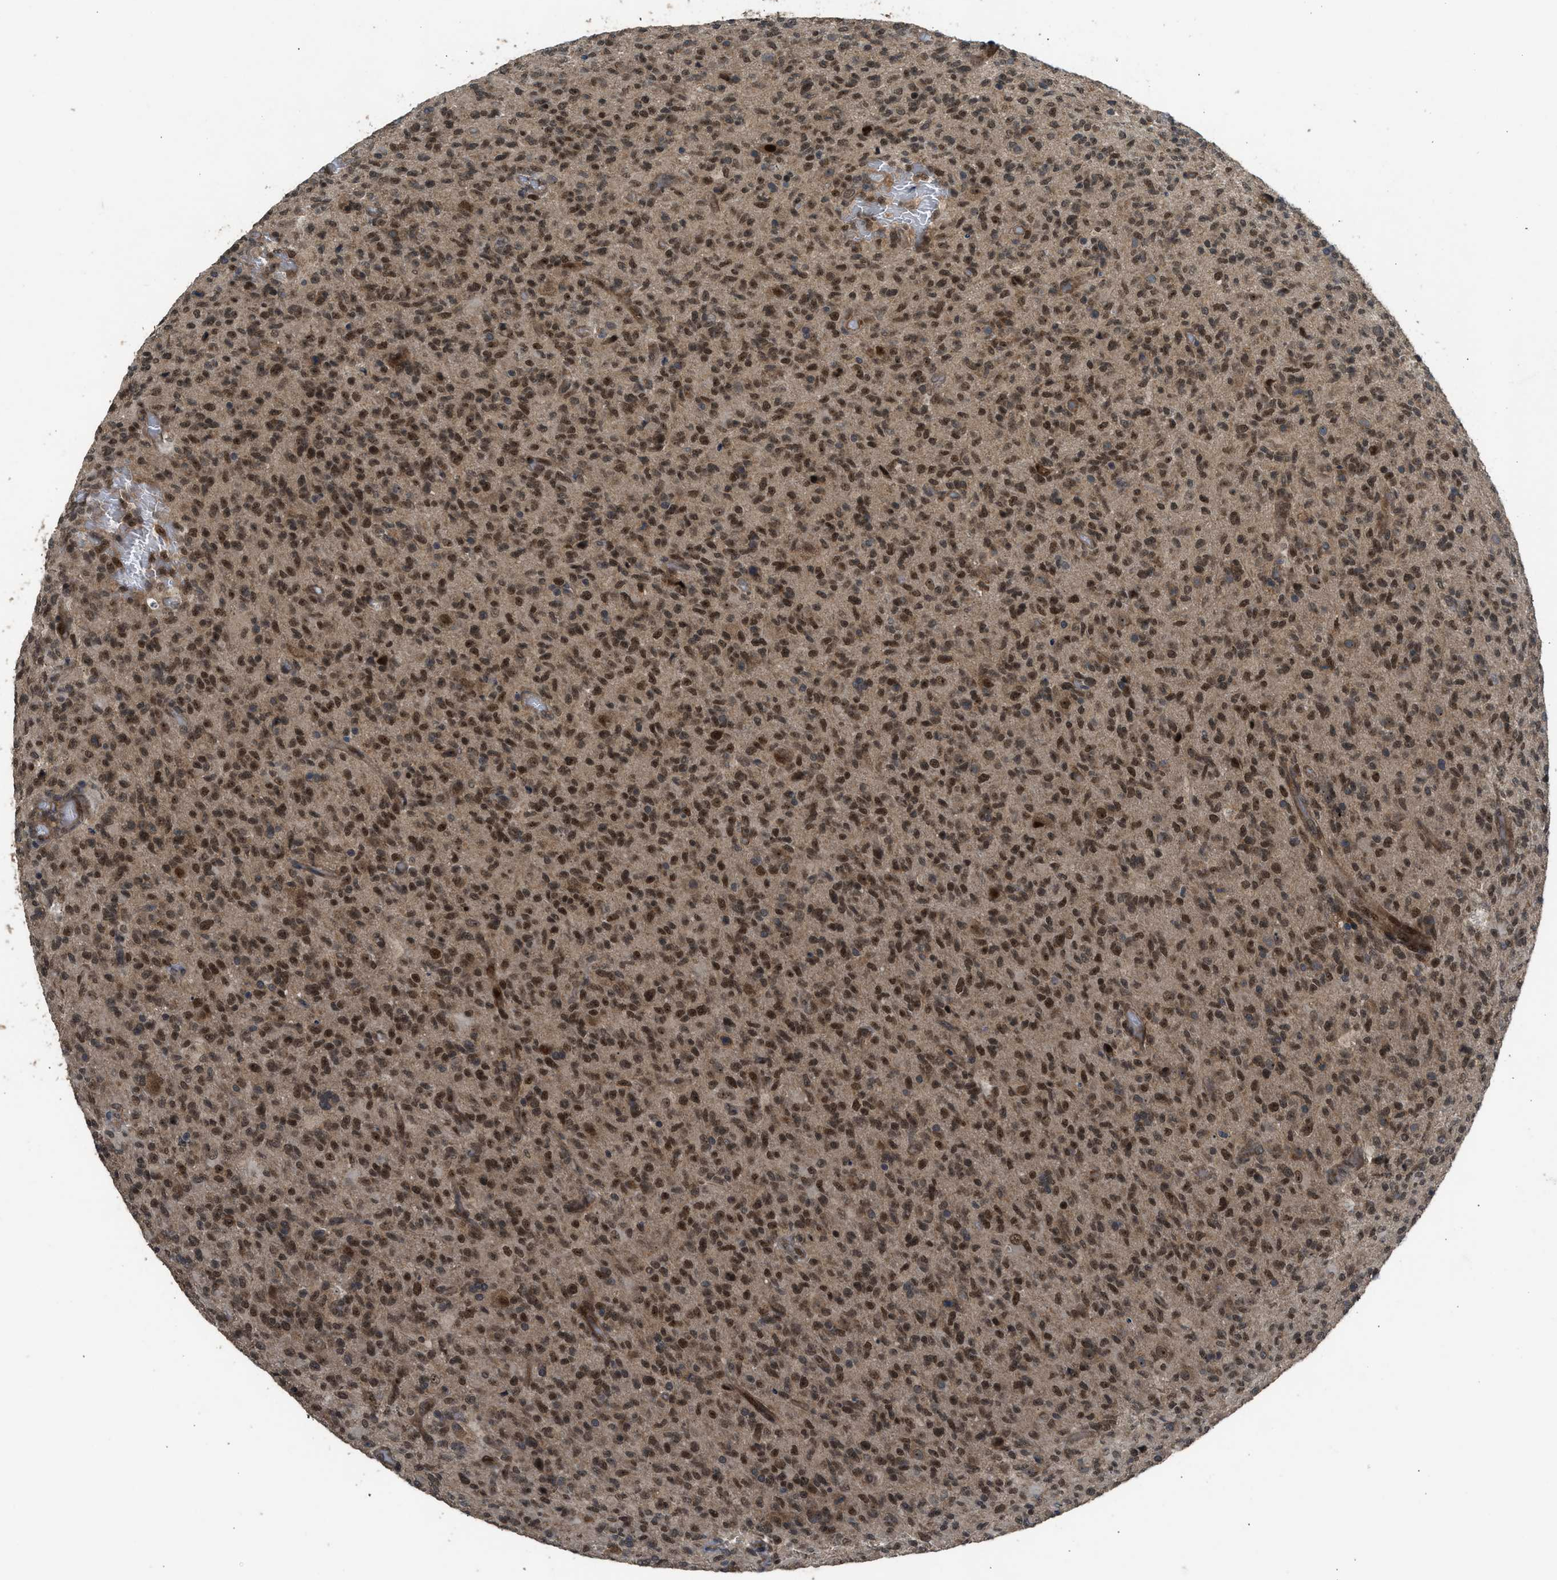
{"staining": {"intensity": "moderate", "quantity": ">75%", "location": "nuclear"}, "tissue": "glioma", "cell_type": "Tumor cells", "image_type": "cancer", "snomed": [{"axis": "morphology", "description": "Glioma, malignant, High grade"}, {"axis": "topography", "description": "Brain"}], "caption": "Approximately >75% of tumor cells in malignant glioma (high-grade) show moderate nuclear protein expression as visualized by brown immunohistochemical staining.", "gene": "GET1", "patient": {"sex": "male", "age": 71}}